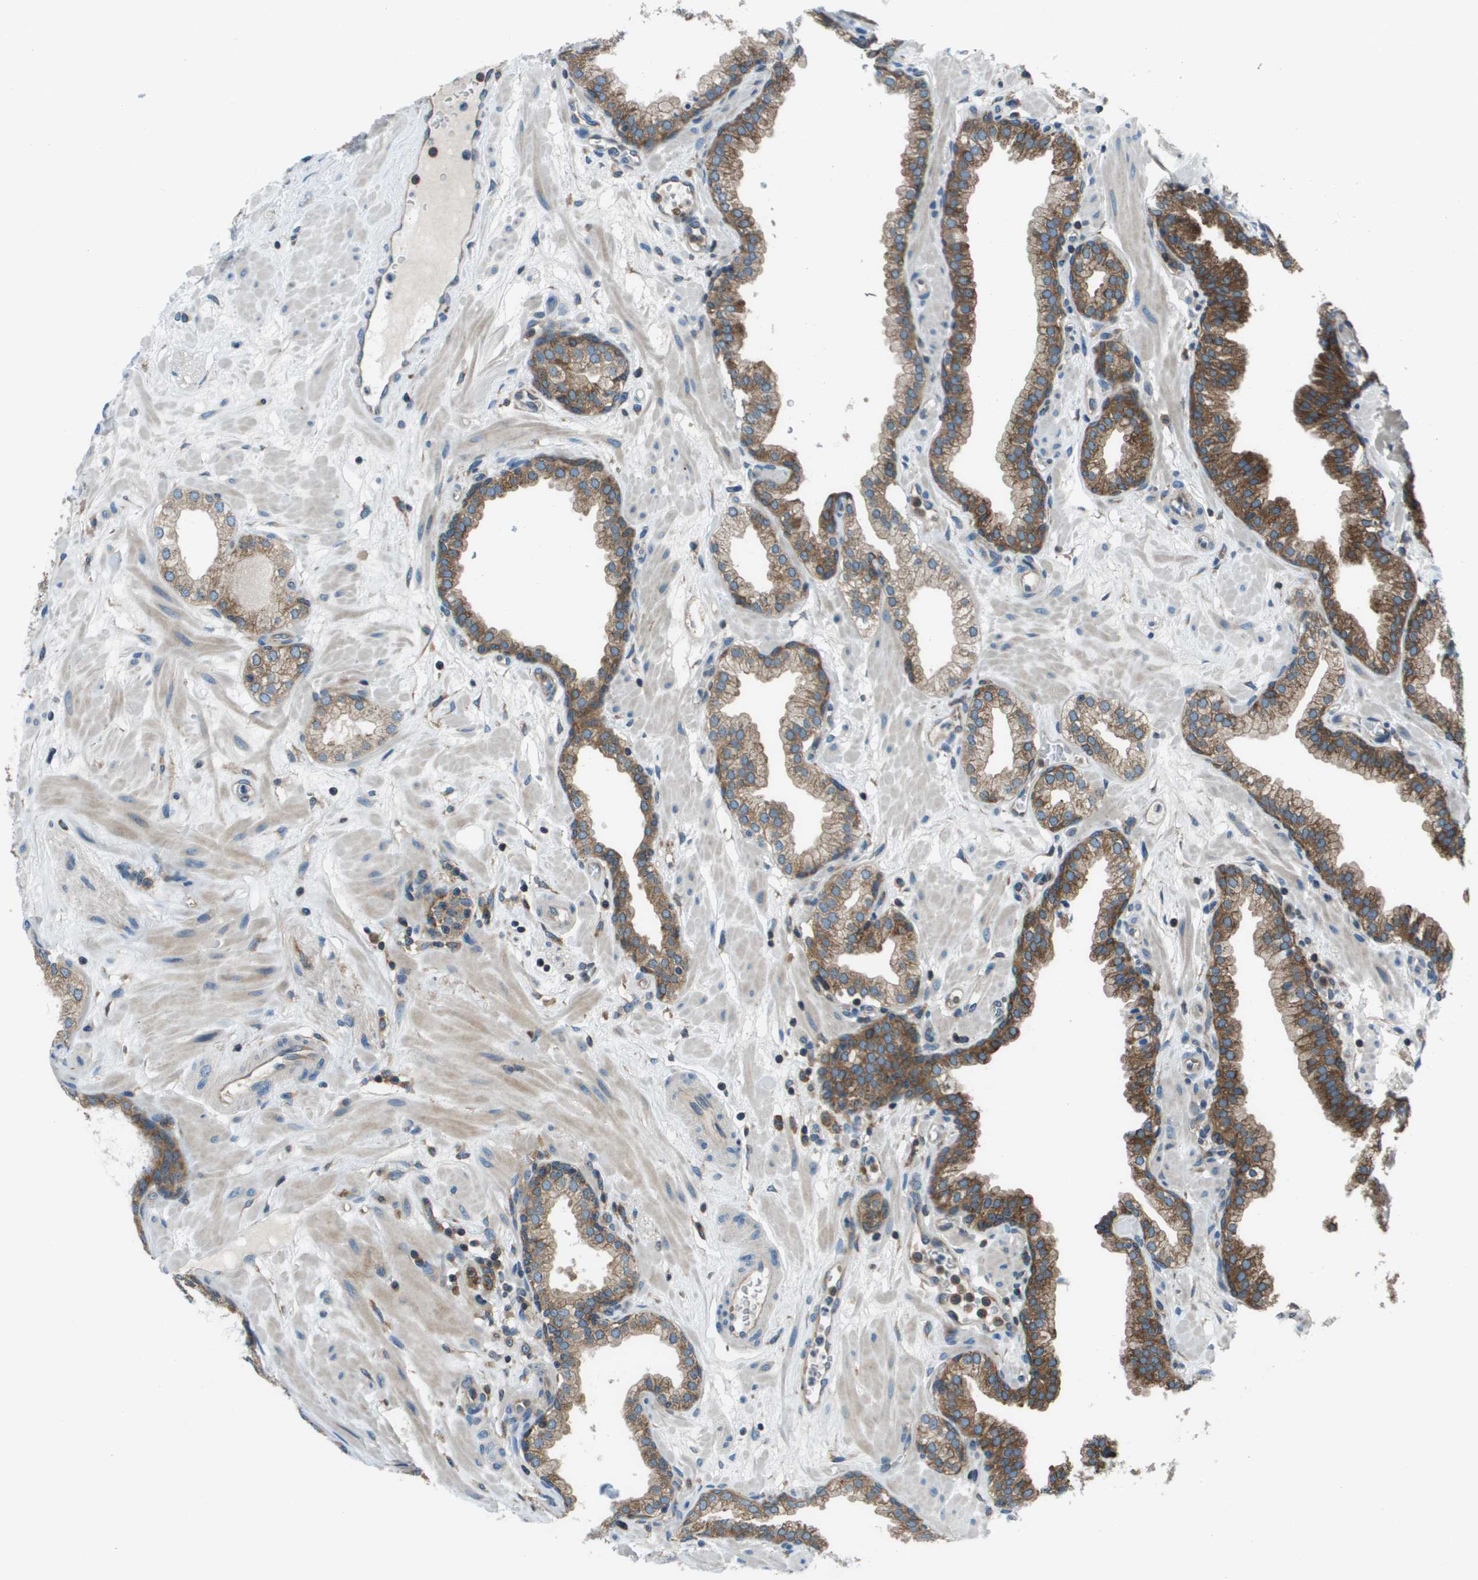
{"staining": {"intensity": "weak", "quantity": ">75%", "location": "cytoplasmic/membranous"}, "tissue": "prostate", "cell_type": "Glandular cells", "image_type": "normal", "snomed": [{"axis": "morphology", "description": "Normal tissue, NOS"}, {"axis": "morphology", "description": "Urothelial carcinoma, Low grade"}, {"axis": "topography", "description": "Urinary bladder"}, {"axis": "topography", "description": "Prostate"}], "caption": "Immunohistochemical staining of normal human prostate demonstrates low levels of weak cytoplasmic/membranous positivity in approximately >75% of glandular cells.", "gene": "ARFGAP2", "patient": {"sex": "male", "age": 60}}